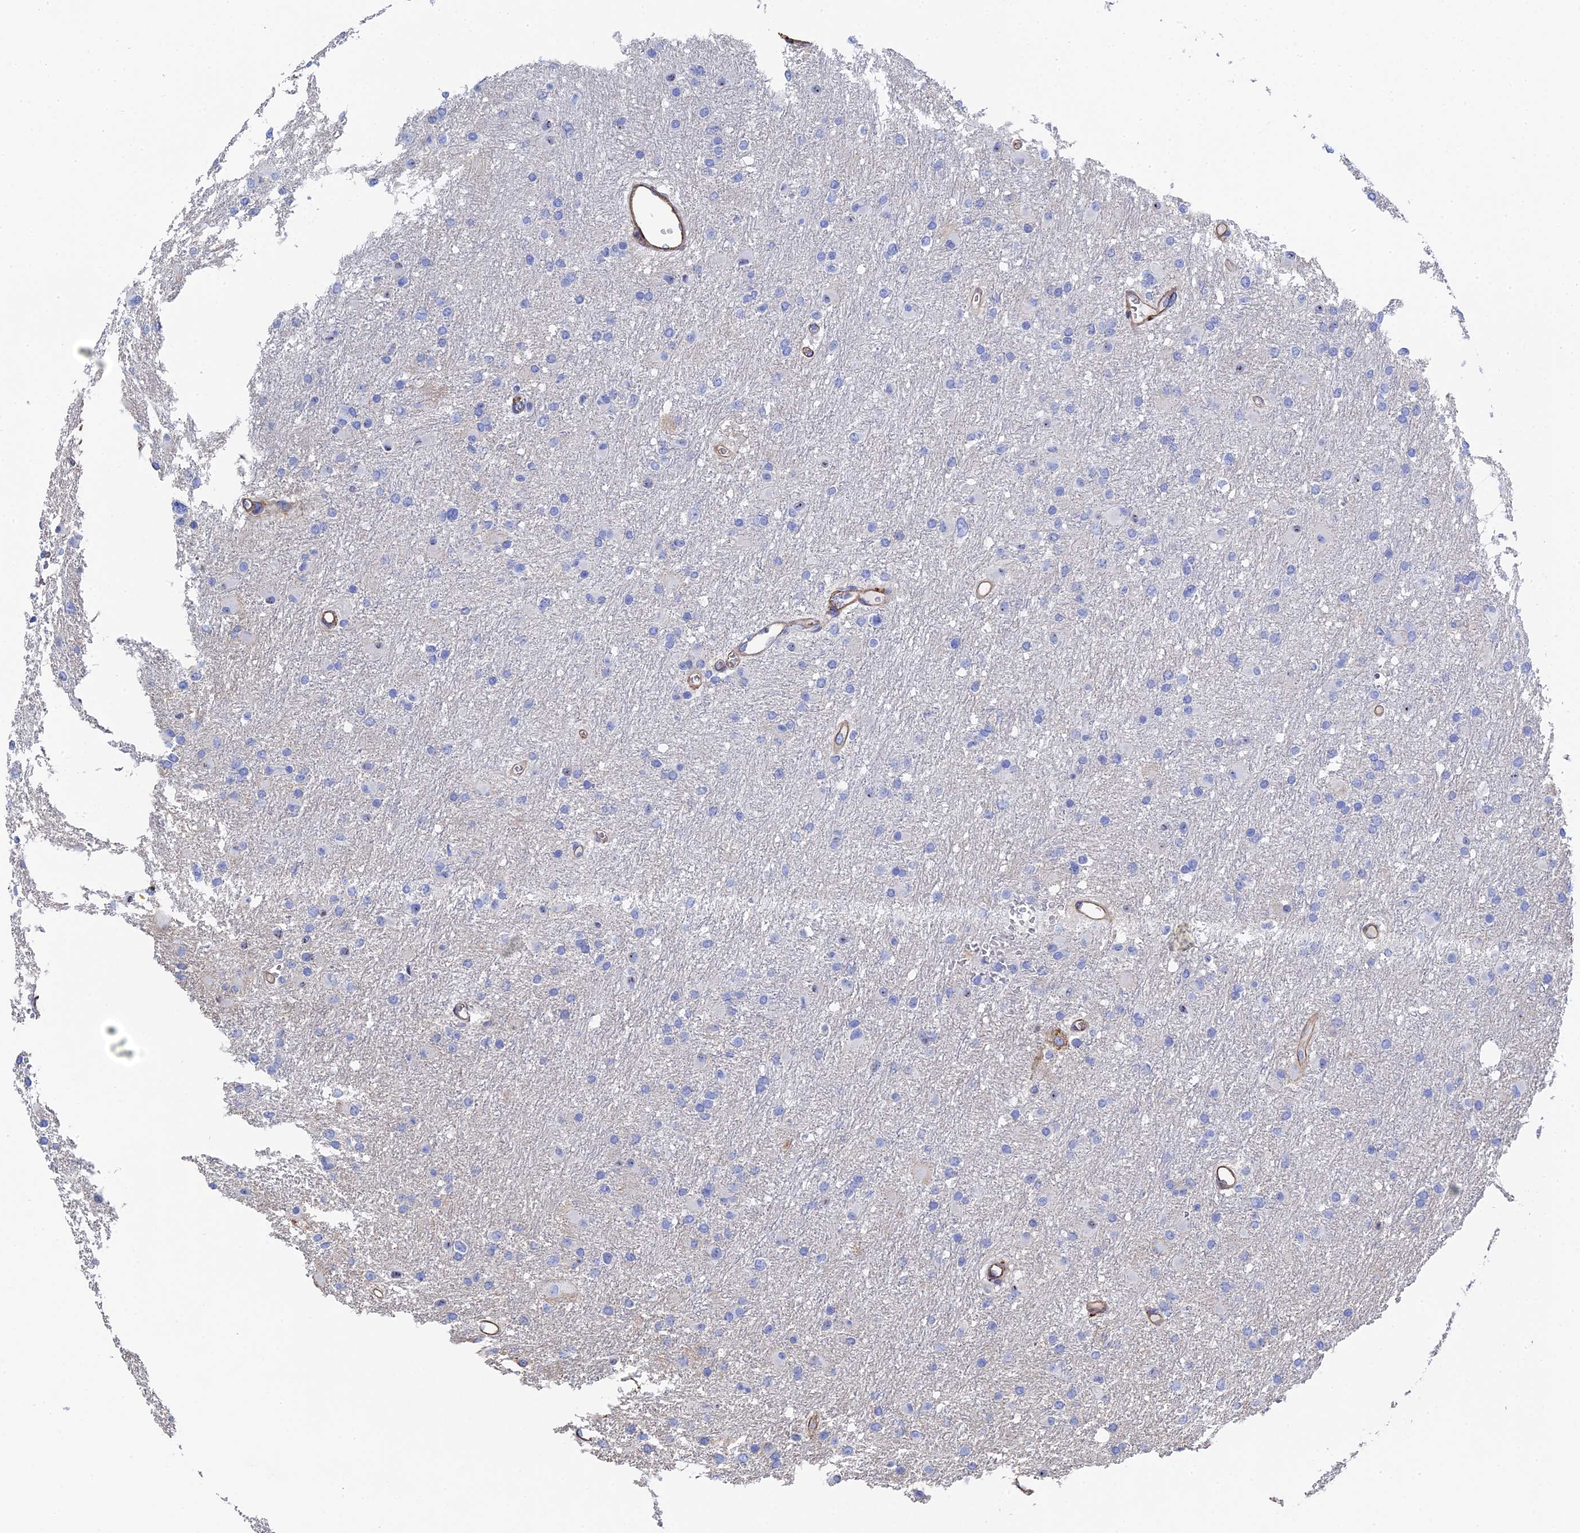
{"staining": {"intensity": "negative", "quantity": "none", "location": "none"}, "tissue": "glioma", "cell_type": "Tumor cells", "image_type": "cancer", "snomed": [{"axis": "morphology", "description": "Glioma, malignant, High grade"}, {"axis": "topography", "description": "Cerebral cortex"}], "caption": "A high-resolution photomicrograph shows IHC staining of high-grade glioma (malignant), which displays no significant expression in tumor cells. The staining was performed using DAB (3,3'-diaminobenzidine) to visualize the protein expression in brown, while the nuclei were stained in blue with hematoxylin (Magnification: 20x).", "gene": "STRA6", "patient": {"sex": "female", "age": 36}}